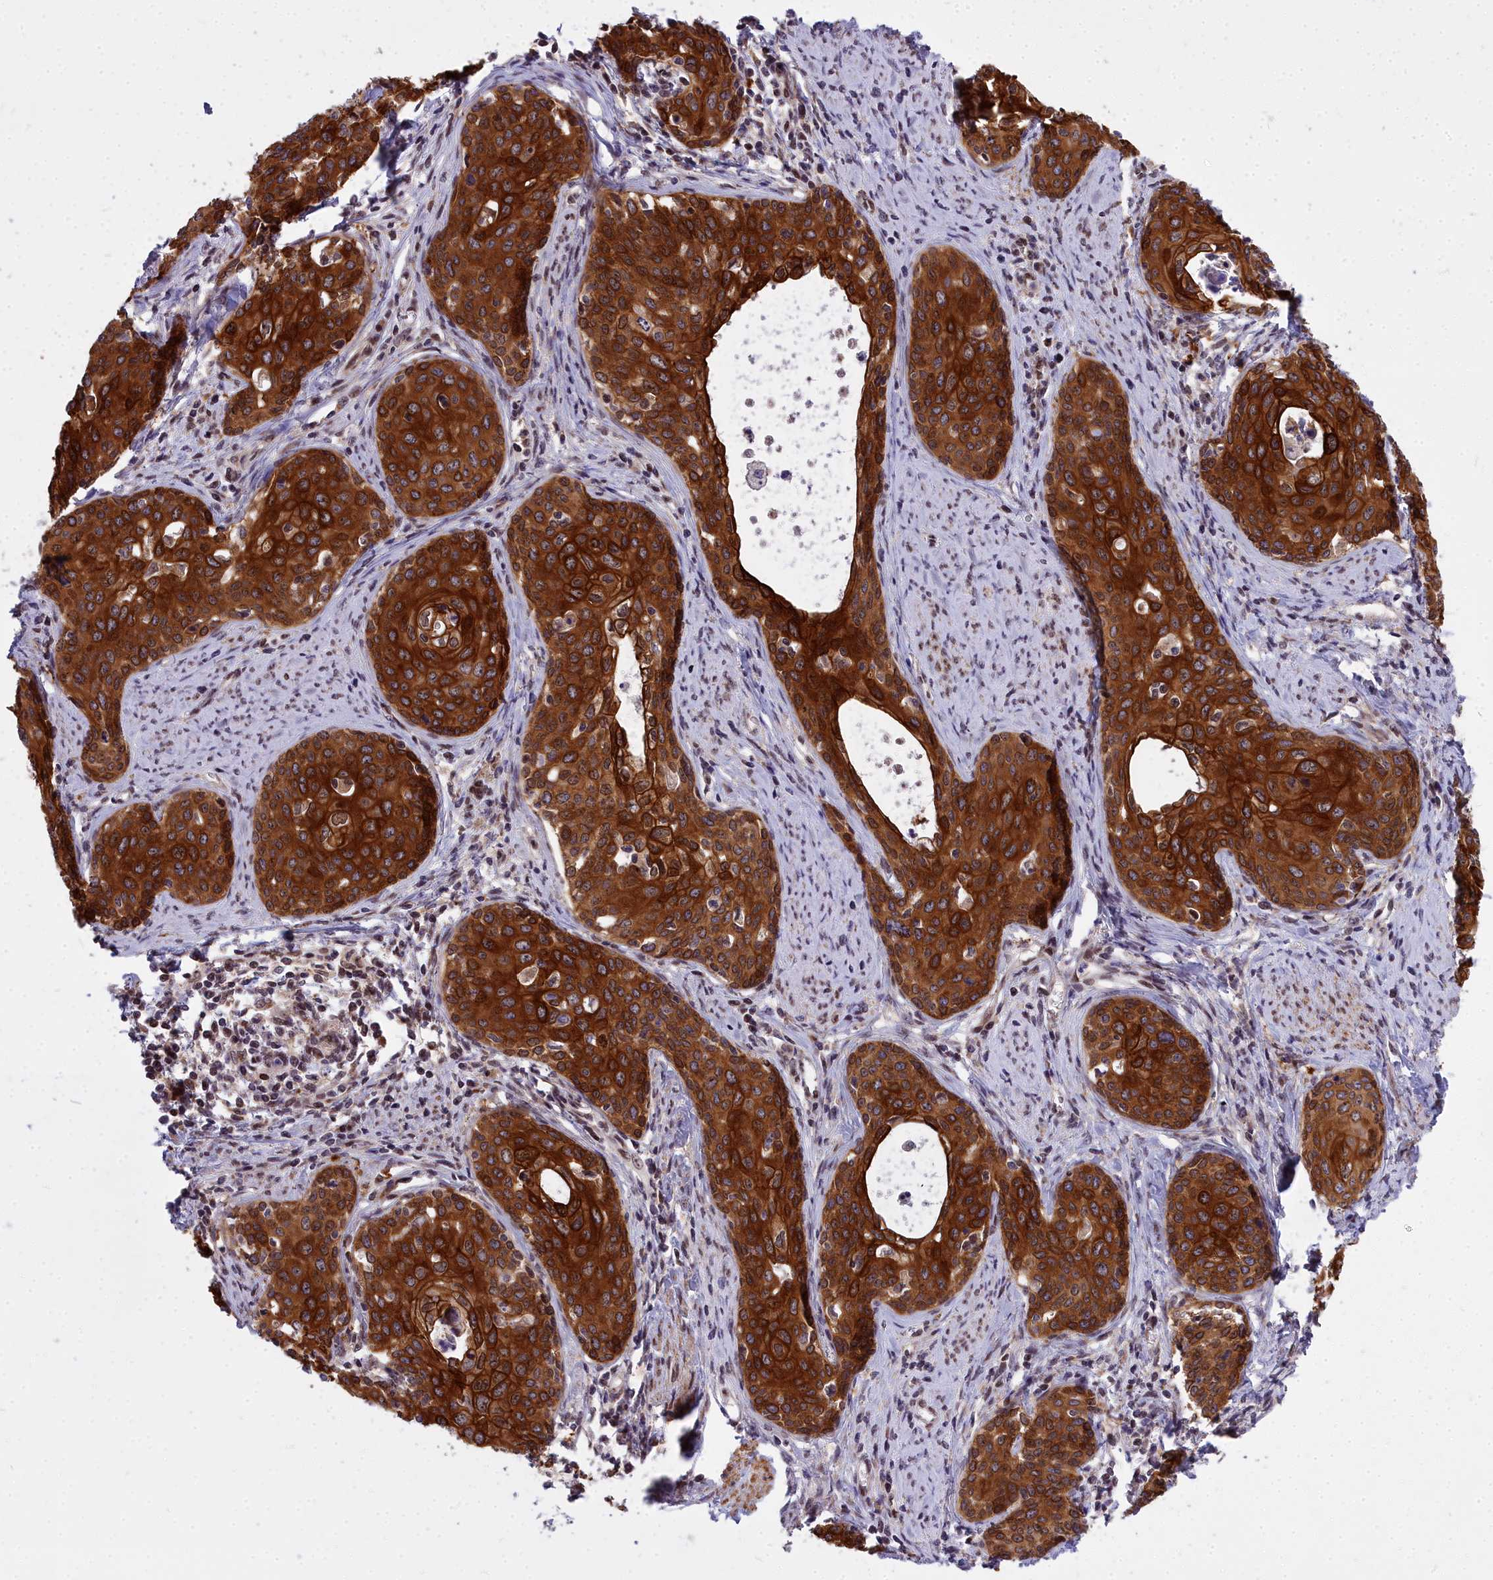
{"staining": {"intensity": "strong", "quantity": ">75%", "location": "cytoplasmic/membranous,nuclear"}, "tissue": "cervical cancer", "cell_type": "Tumor cells", "image_type": "cancer", "snomed": [{"axis": "morphology", "description": "Squamous cell carcinoma, NOS"}, {"axis": "topography", "description": "Cervix"}], "caption": "Cervical squamous cell carcinoma tissue exhibits strong cytoplasmic/membranous and nuclear expression in about >75% of tumor cells, visualized by immunohistochemistry. (DAB IHC, brown staining for protein, blue staining for nuclei).", "gene": "ABCB8", "patient": {"sex": "female", "age": 52}}